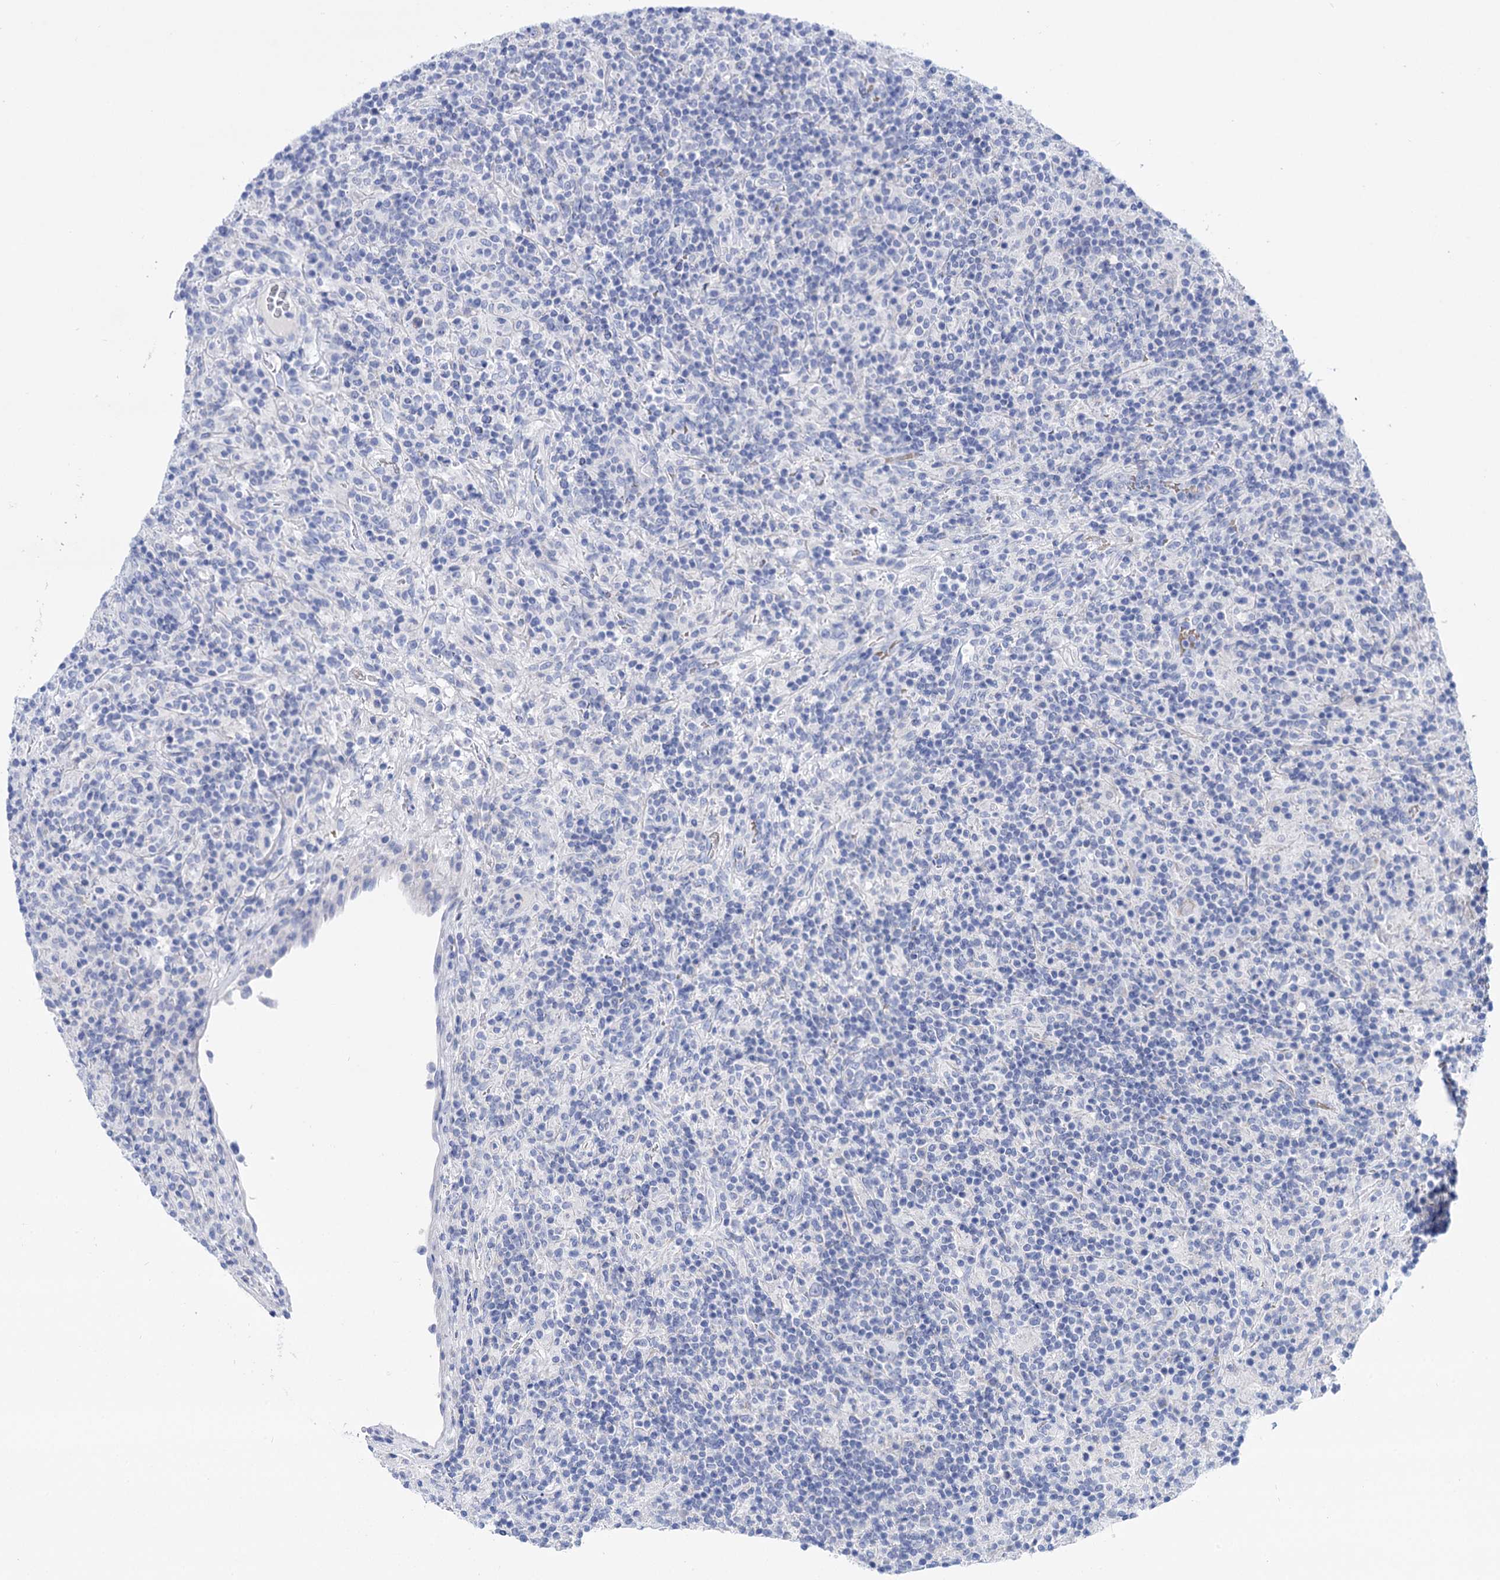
{"staining": {"intensity": "negative", "quantity": "none", "location": "none"}, "tissue": "lymphoma", "cell_type": "Tumor cells", "image_type": "cancer", "snomed": [{"axis": "morphology", "description": "Hodgkin's disease, NOS"}, {"axis": "topography", "description": "Lymph node"}], "caption": "The histopathology image exhibits no significant staining in tumor cells of Hodgkin's disease.", "gene": "YARS2", "patient": {"sex": "male", "age": 70}}